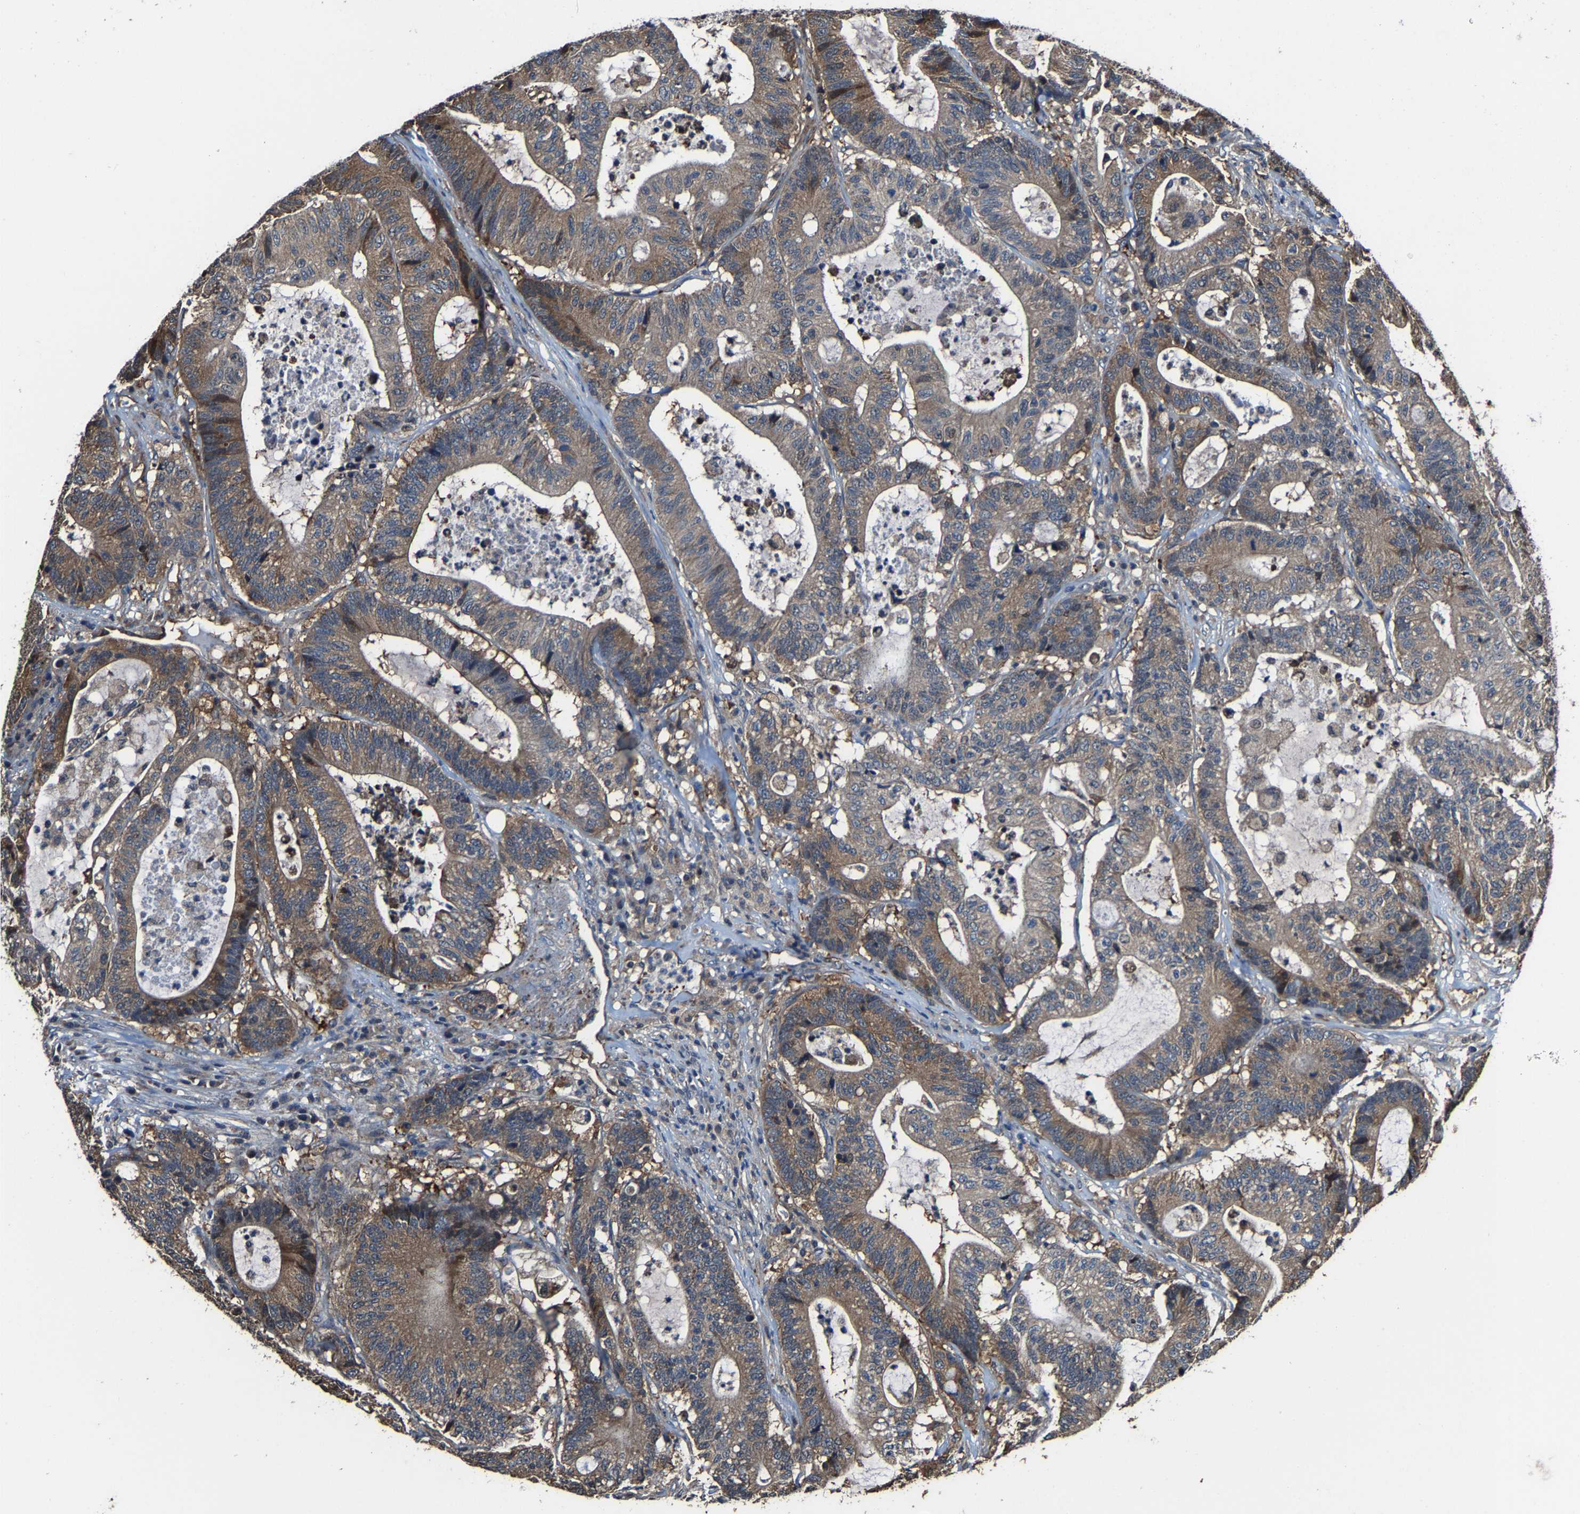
{"staining": {"intensity": "moderate", "quantity": "25%-75%", "location": "cytoplasmic/membranous"}, "tissue": "colorectal cancer", "cell_type": "Tumor cells", "image_type": "cancer", "snomed": [{"axis": "morphology", "description": "Adenocarcinoma, NOS"}, {"axis": "topography", "description": "Colon"}], "caption": "Moderate cytoplasmic/membranous expression for a protein is appreciated in about 25%-75% of tumor cells of colorectal adenocarcinoma using immunohistochemistry.", "gene": "GFRA3", "patient": {"sex": "female", "age": 84}}